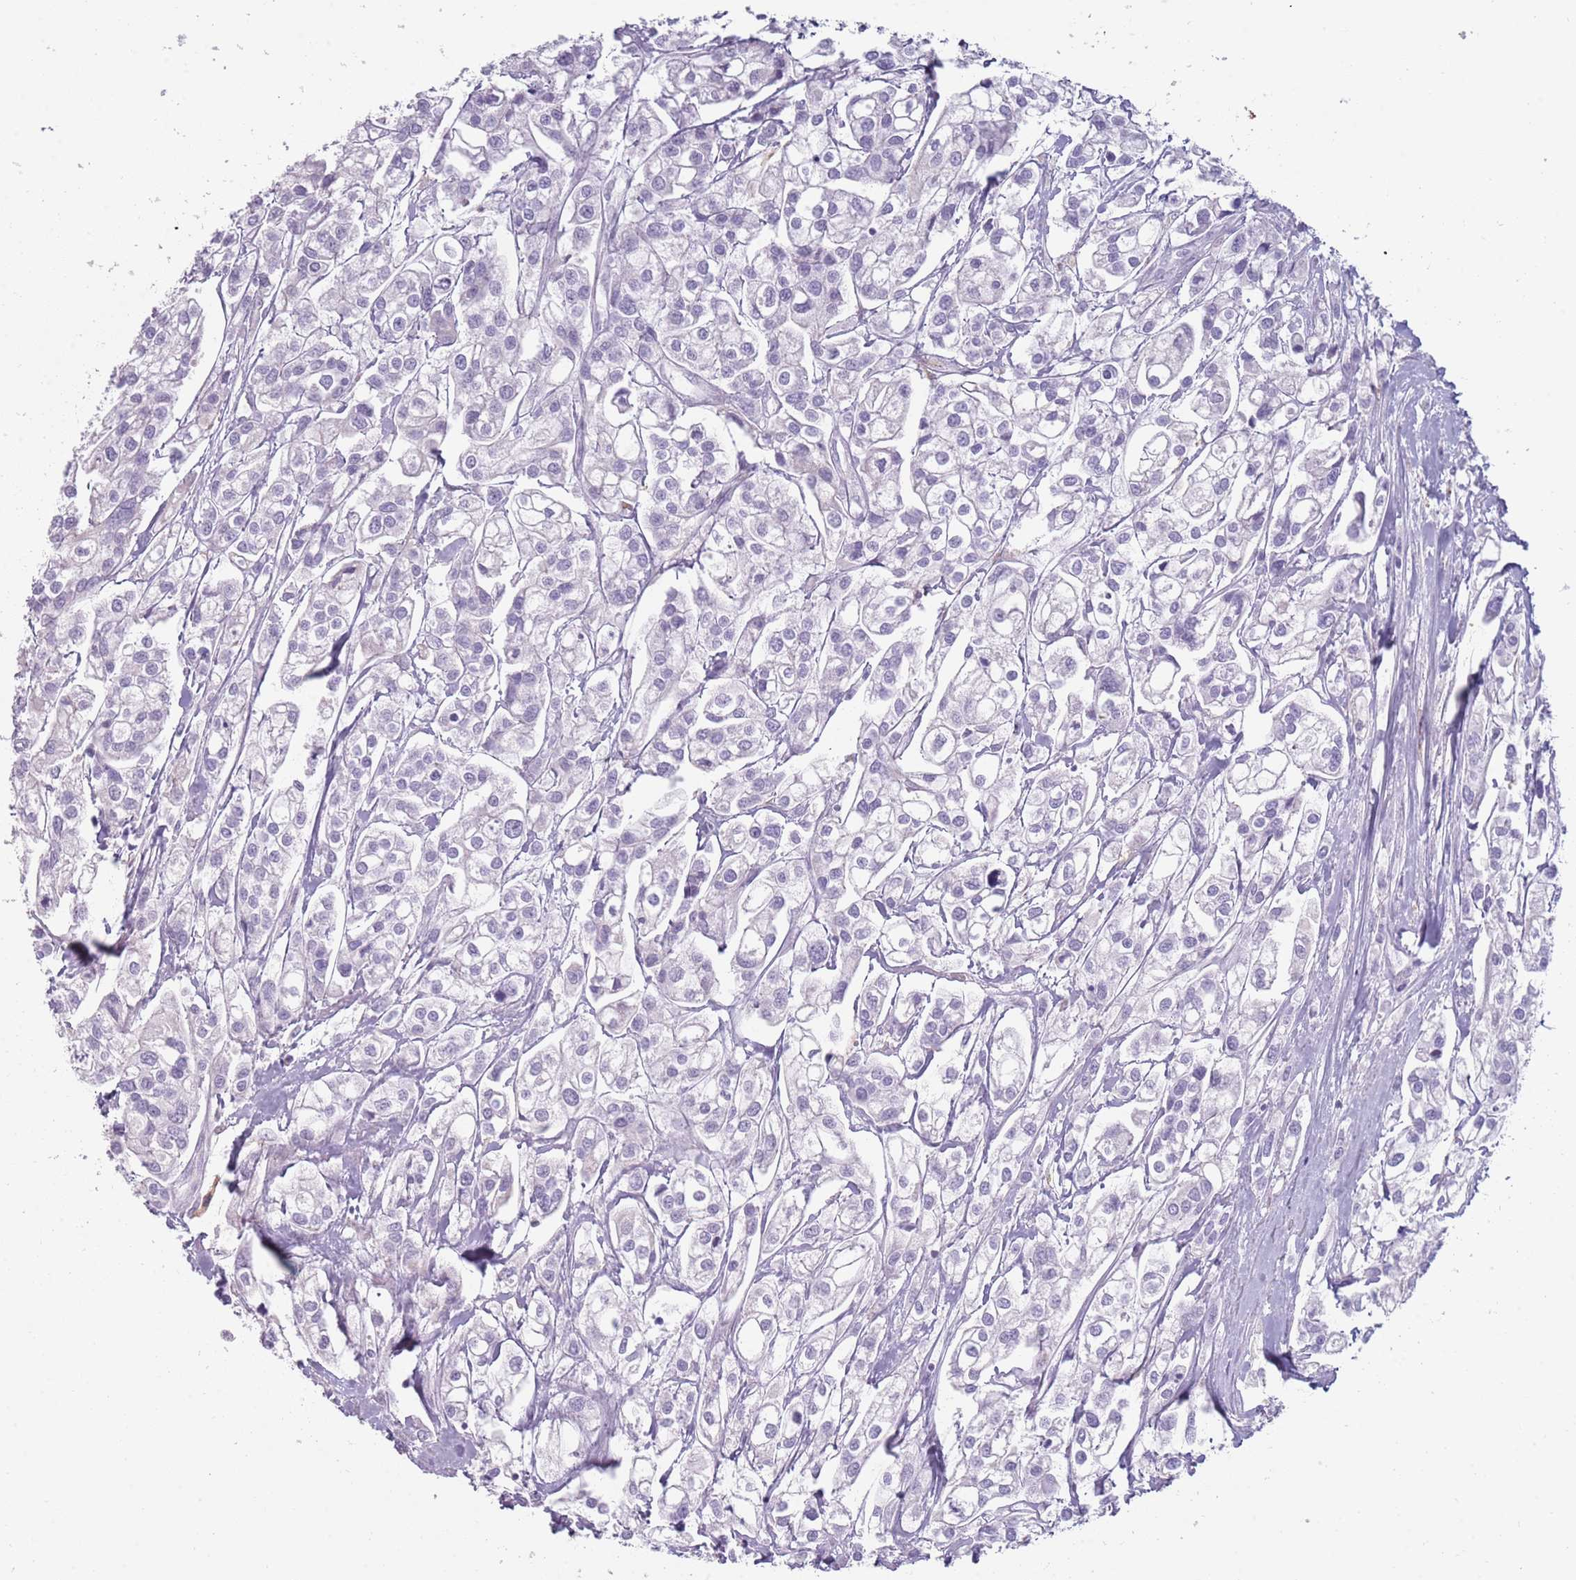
{"staining": {"intensity": "negative", "quantity": "none", "location": "none"}, "tissue": "urothelial cancer", "cell_type": "Tumor cells", "image_type": "cancer", "snomed": [{"axis": "morphology", "description": "Urothelial carcinoma, High grade"}, {"axis": "topography", "description": "Urinary bladder"}], "caption": "Histopathology image shows no protein expression in tumor cells of urothelial carcinoma (high-grade) tissue.", "gene": "COLEC12", "patient": {"sex": "male", "age": 67}}